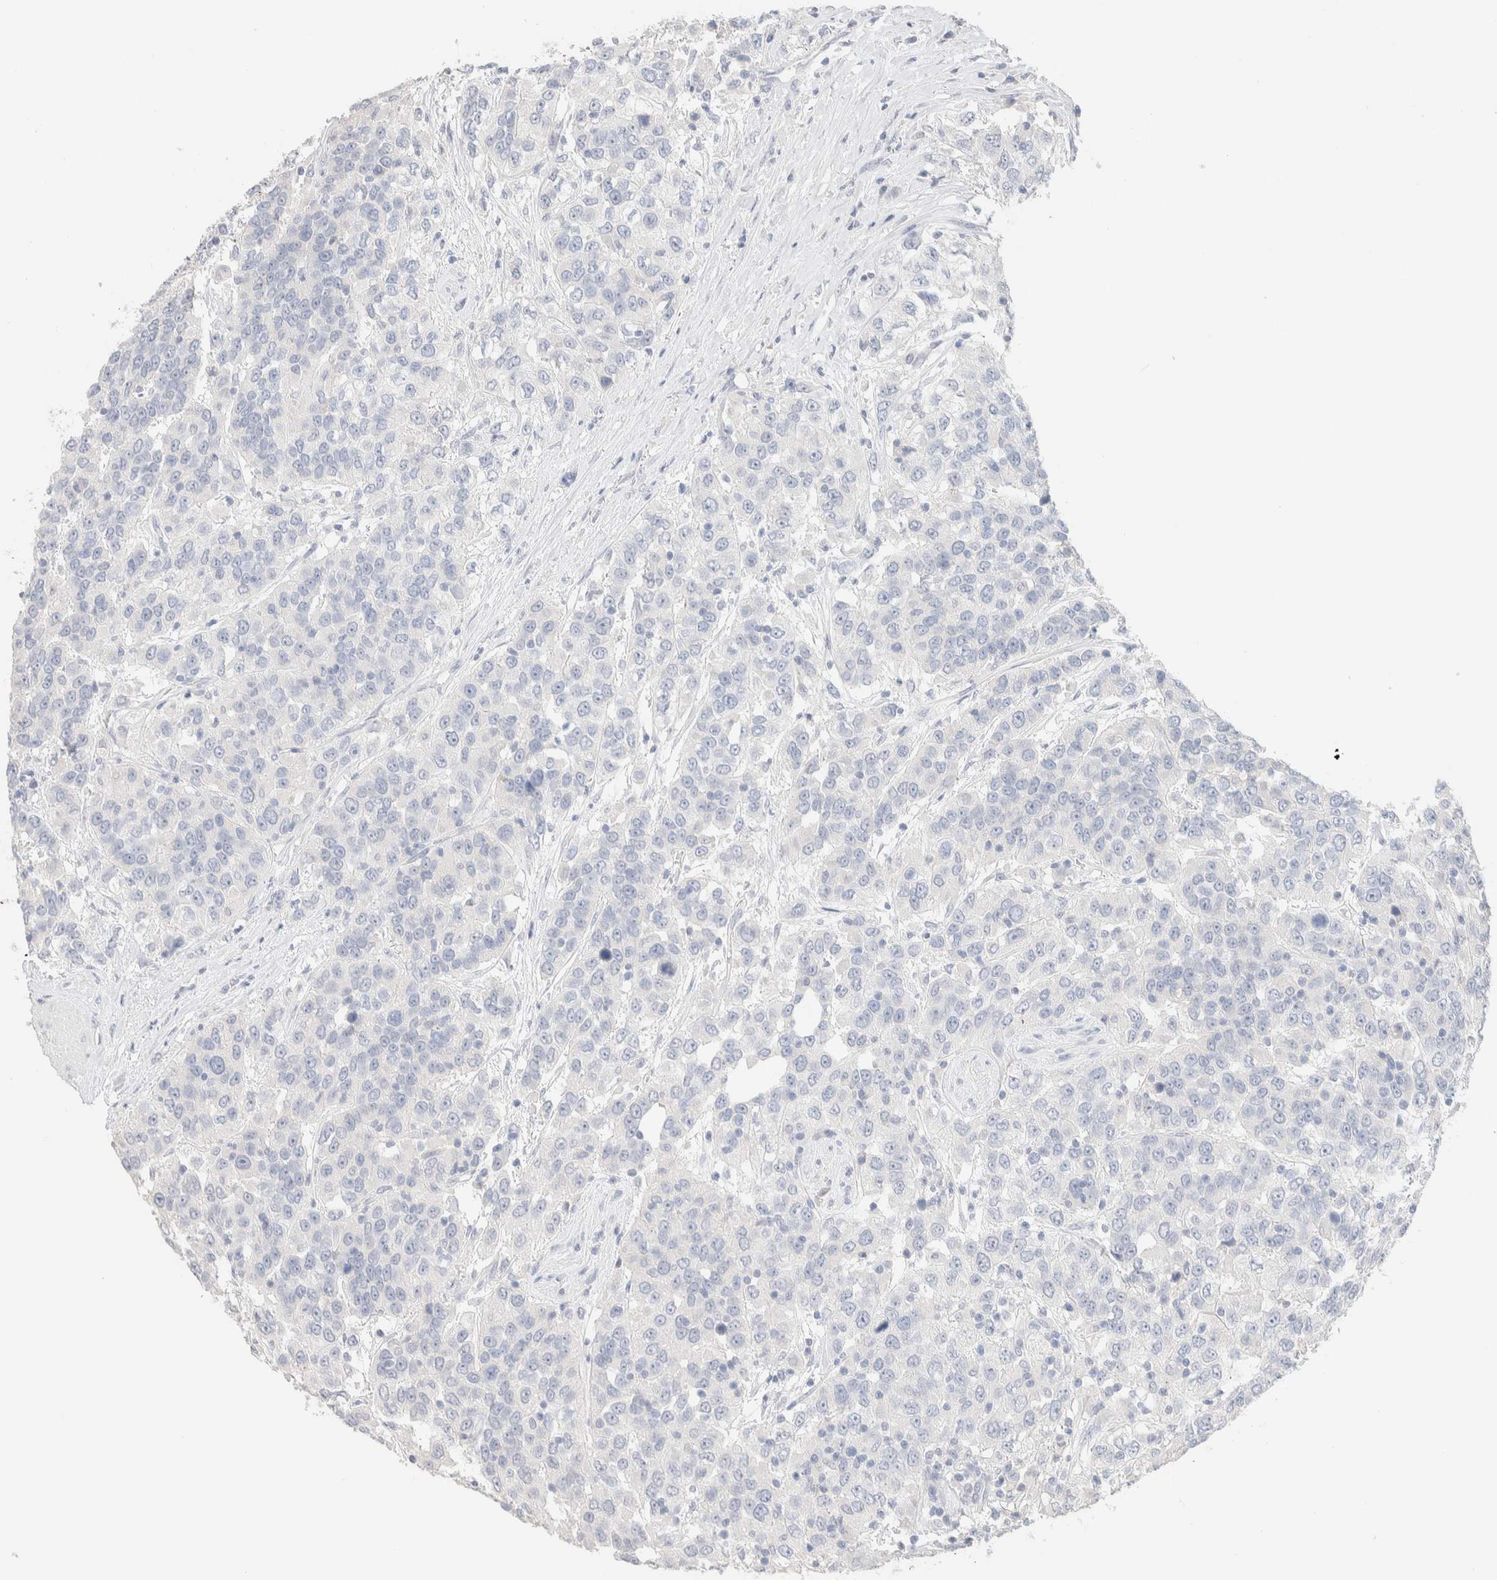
{"staining": {"intensity": "negative", "quantity": "none", "location": "none"}, "tissue": "urothelial cancer", "cell_type": "Tumor cells", "image_type": "cancer", "snomed": [{"axis": "morphology", "description": "Urothelial carcinoma, High grade"}, {"axis": "topography", "description": "Urinary bladder"}], "caption": "Human high-grade urothelial carcinoma stained for a protein using IHC demonstrates no staining in tumor cells.", "gene": "RIDA", "patient": {"sex": "female", "age": 80}}